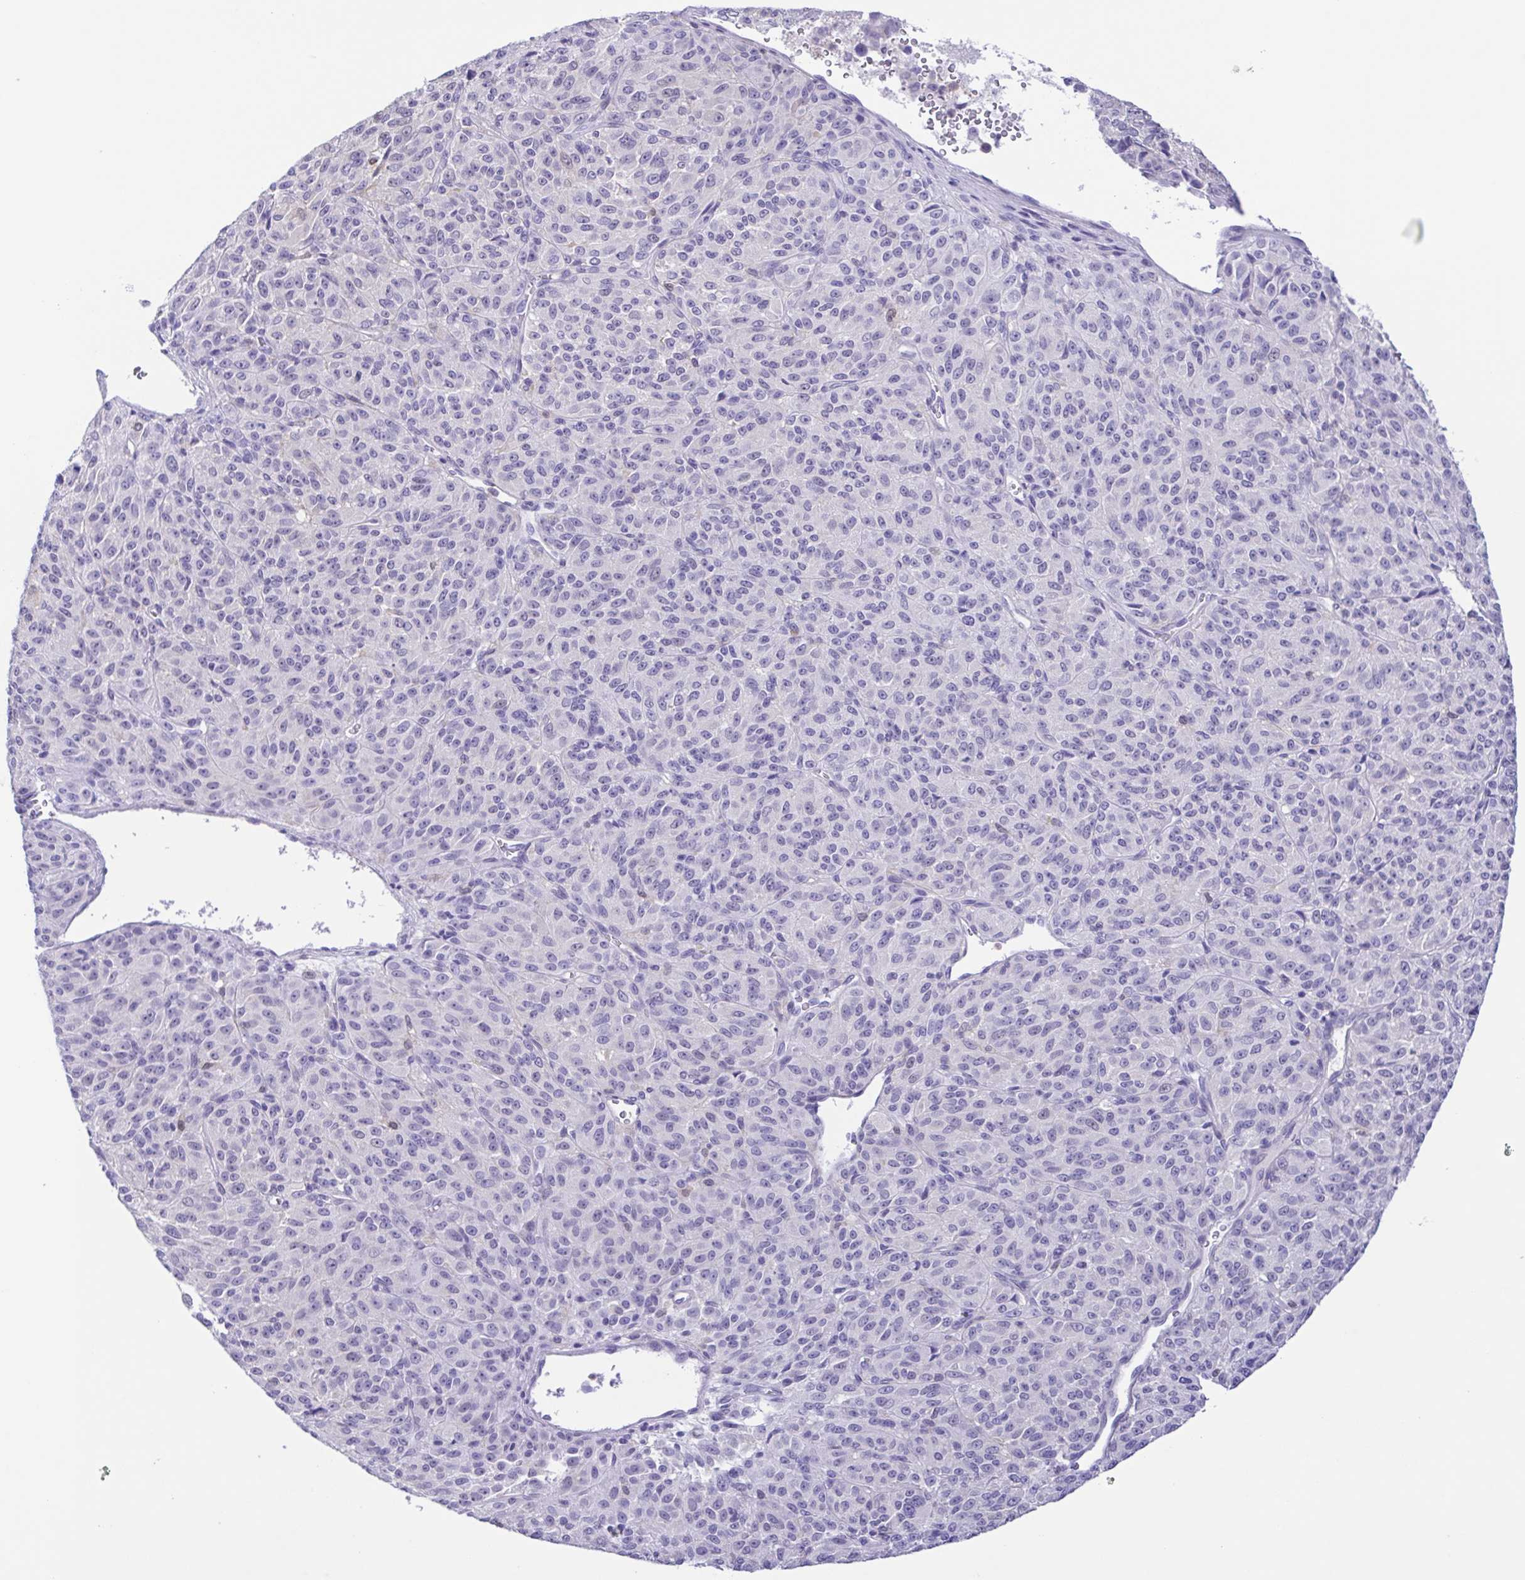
{"staining": {"intensity": "negative", "quantity": "none", "location": "none"}, "tissue": "melanoma", "cell_type": "Tumor cells", "image_type": "cancer", "snomed": [{"axis": "morphology", "description": "Malignant melanoma, Metastatic site"}, {"axis": "topography", "description": "Brain"}], "caption": "Histopathology image shows no protein expression in tumor cells of malignant melanoma (metastatic site) tissue.", "gene": "GPR17", "patient": {"sex": "female", "age": 56}}